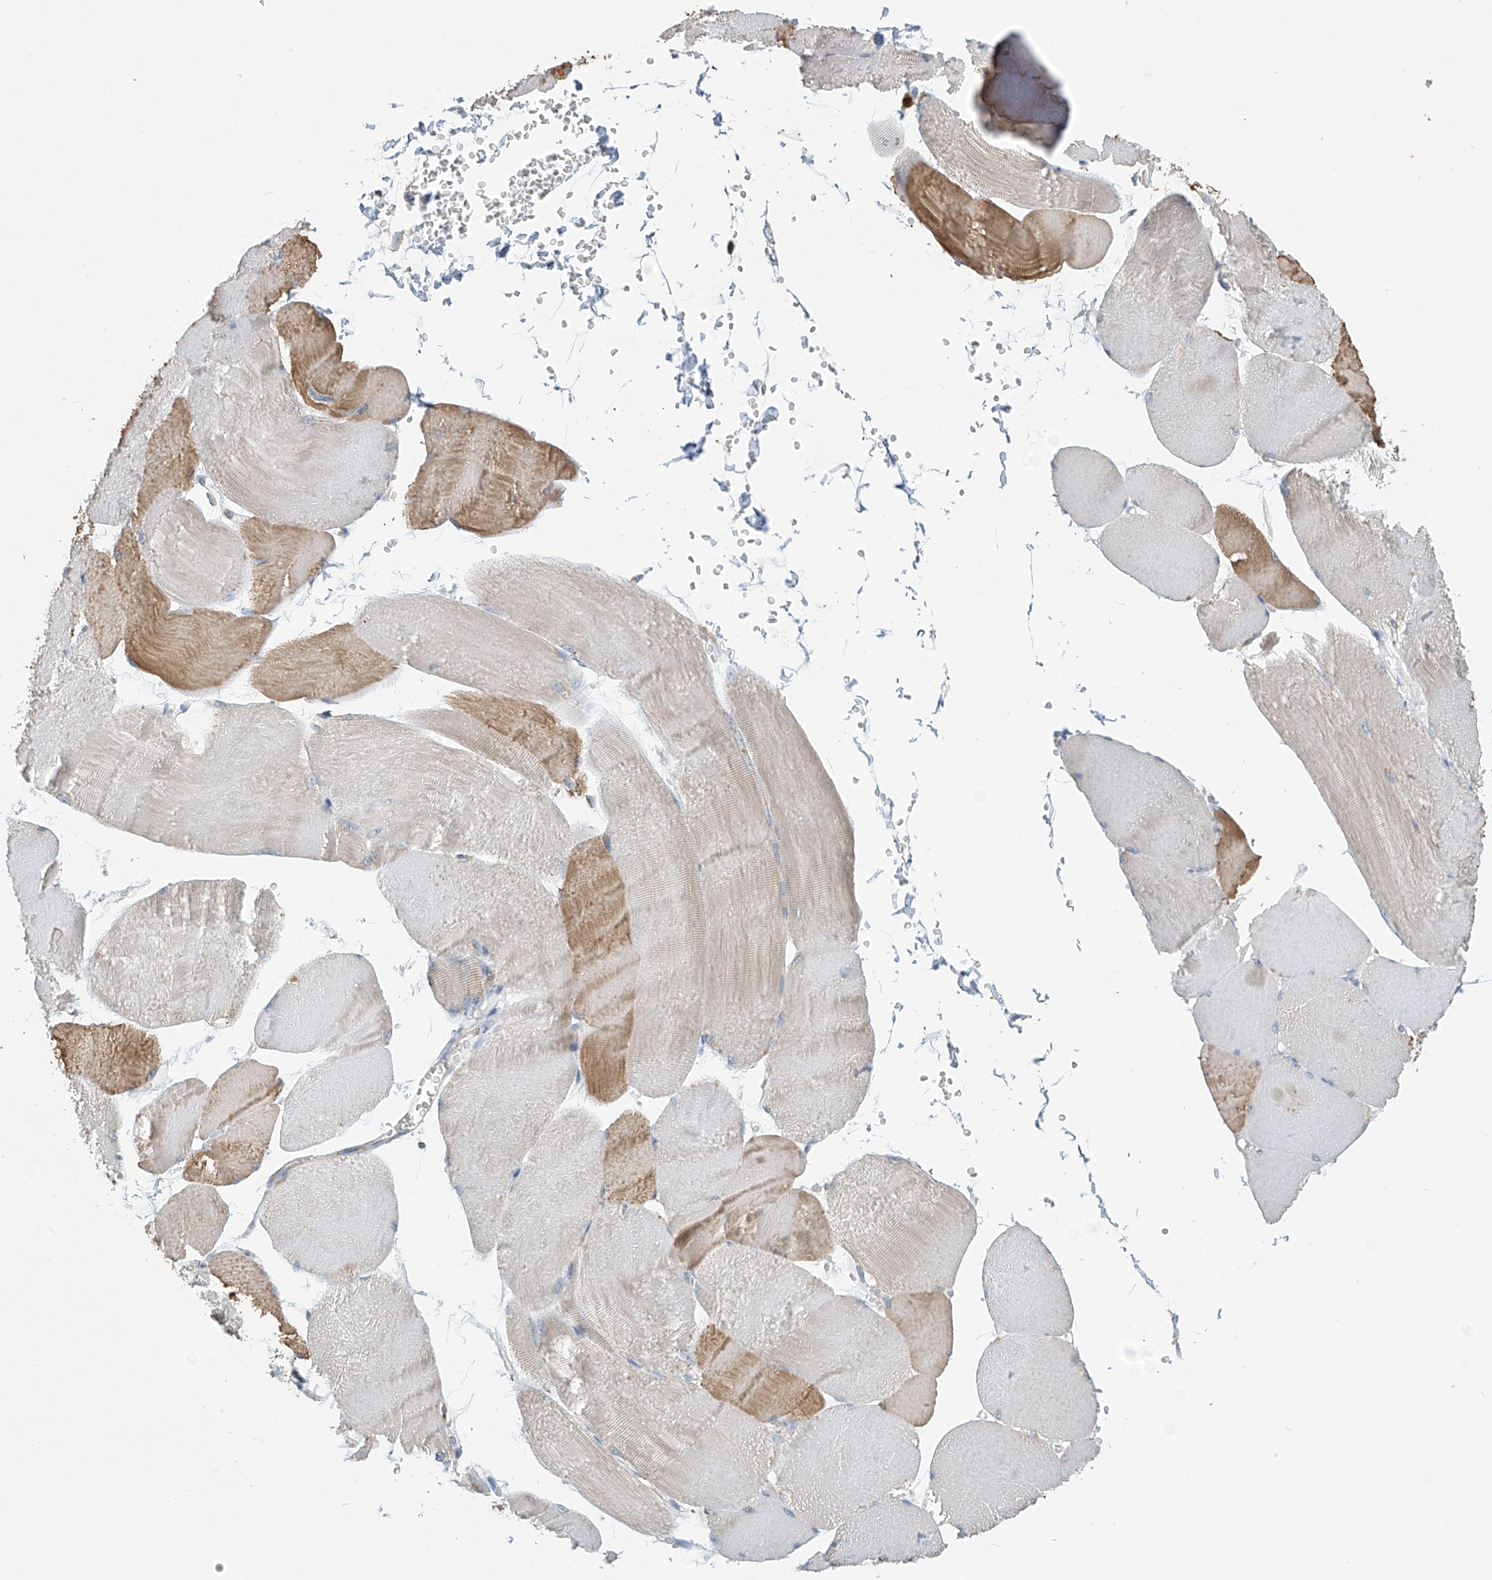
{"staining": {"intensity": "moderate", "quantity": "<25%", "location": "cytoplasmic/membranous"}, "tissue": "skeletal muscle", "cell_type": "Myocytes", "image_type": "normal", "snomed": [{"axis": "morphology", "description": "Normal tissue, NOS"}, {"axis": "morphology", "description": "Basal cell carcinoma"}, {"axis": "topography", "description": "Skeletal muscle"}], "caption": "Myocytes show low levels of moderate cytoplasmic/membranous staining in approximately <25% of cells in unremarkable human skeletal muscle.", "gene": "PNPT1", "patient": {"sex": "female", "age": 64}}